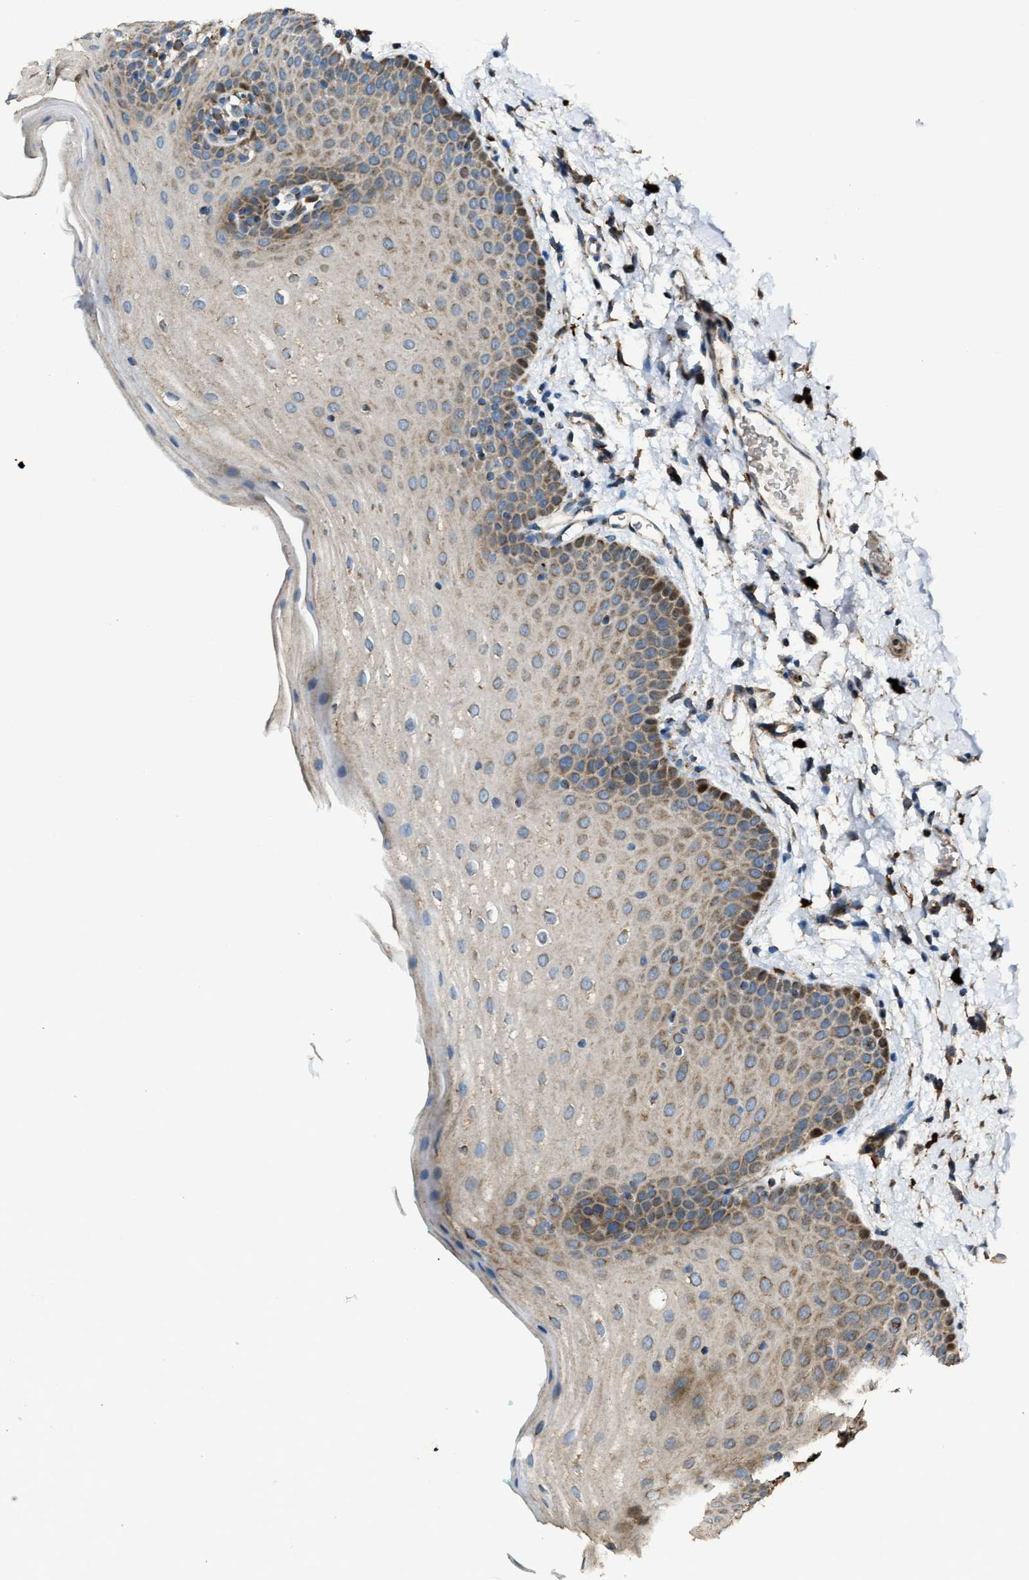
{"staining": {"intensity": "moderate", "quantity": "25%-75%", "location": "cytoplasmic/membranous"}, "tissue": "oral mucosa", "cell_type": "Squamous epithelial cells", "image_type": "normal", "snomed": [{"axis": "morphology", "description": "Normal tissue, NOS"}, {"axis": "topography", "description": "Skin"}, {"axis": "topography", "description": "Oral tissue"}], "caption": "A high-resolution image shows immunohistochemistry (IHC) staining of unremarkable oral mucosa, which exhibits moderate cytoplasmic/membranous staining in about 25%-75% of squamous epithelial cells.", "gene": "SLC25A11", "patient": {"sex": "male", "age": 84}}